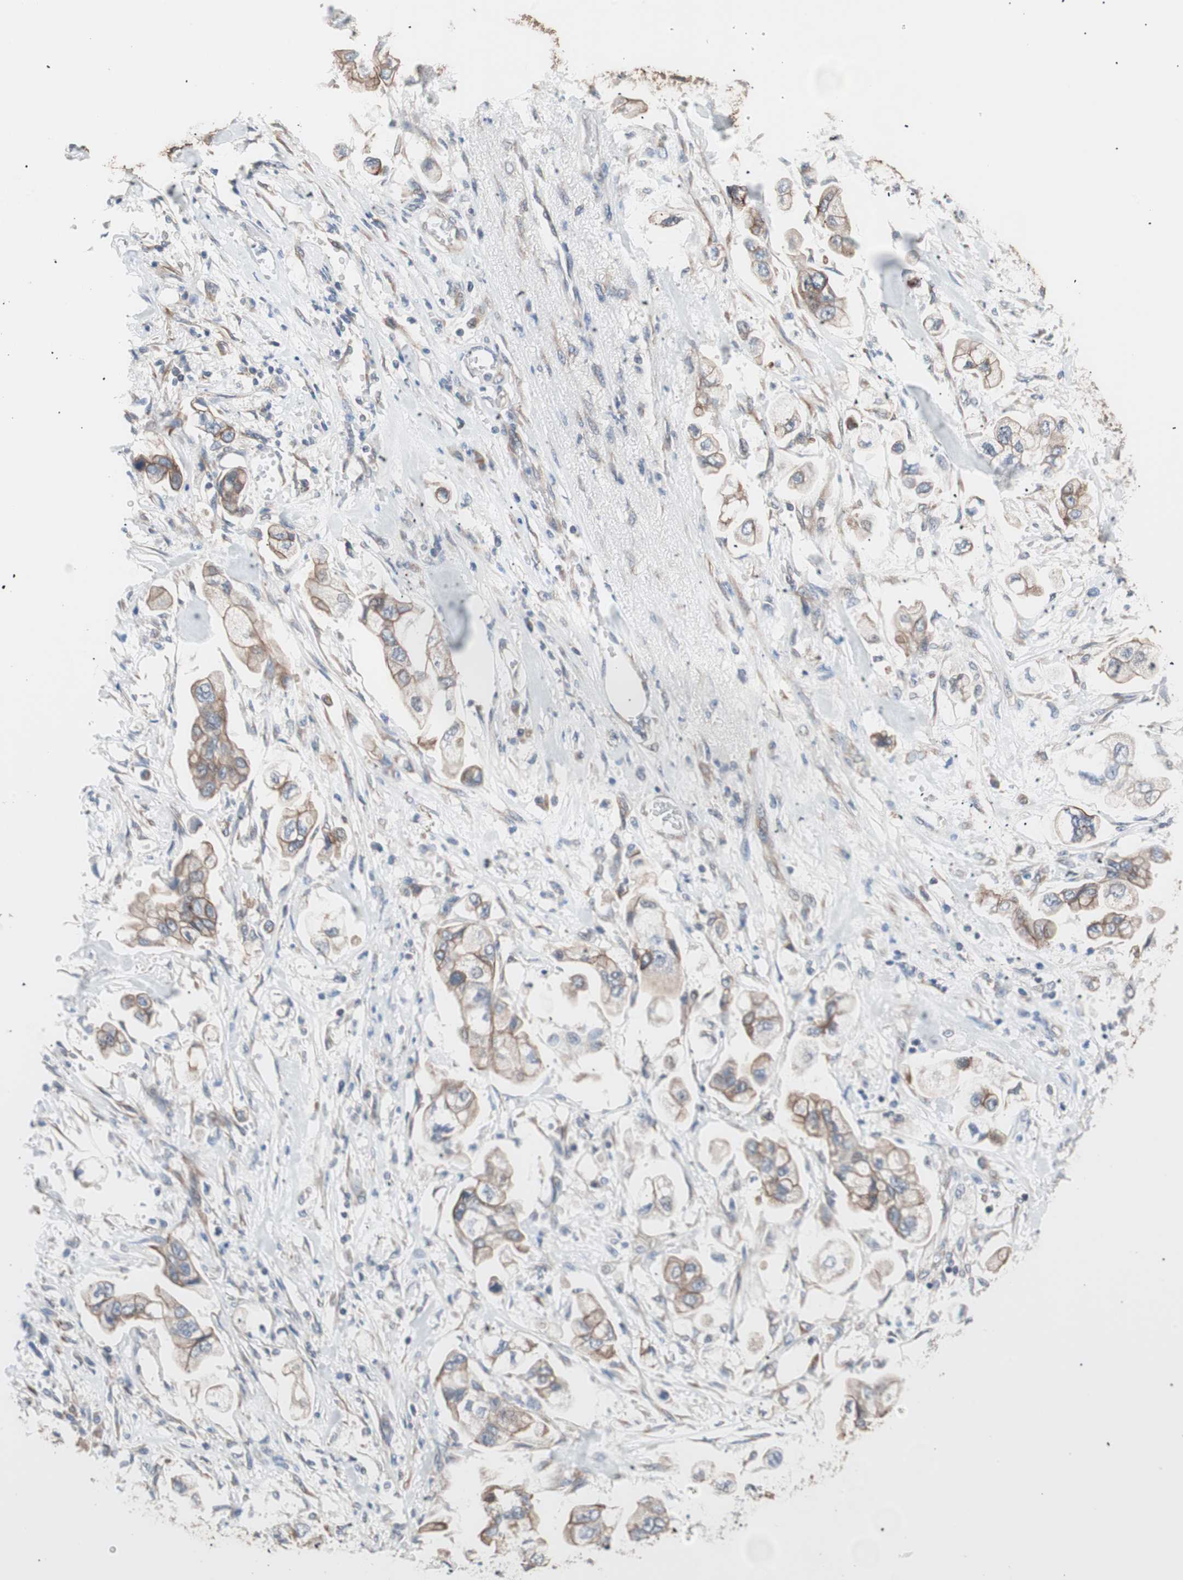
{"staining": {"intensity": "weak", "quantity": "25%-75%", "location": "cytoplasmic/membranous"}, "tissue": "stomach cancer", "cell_type": "Tumor cells", "image_type": "cancer", "snomed": [{"axis": "morphology", "description": "Adenocarcinoma, NOS"}, {"axis": "topography", "description": "Stomach"}], "caption": "This is an image of immunohistochemistry (IHC) staining of stomach cancer (adenocarcinoma), which shows weak staining in the cytoplasmic/membranous of tumor cells.", "gene": "SMG1", "patient": {"sex": "male", "age": 62}}